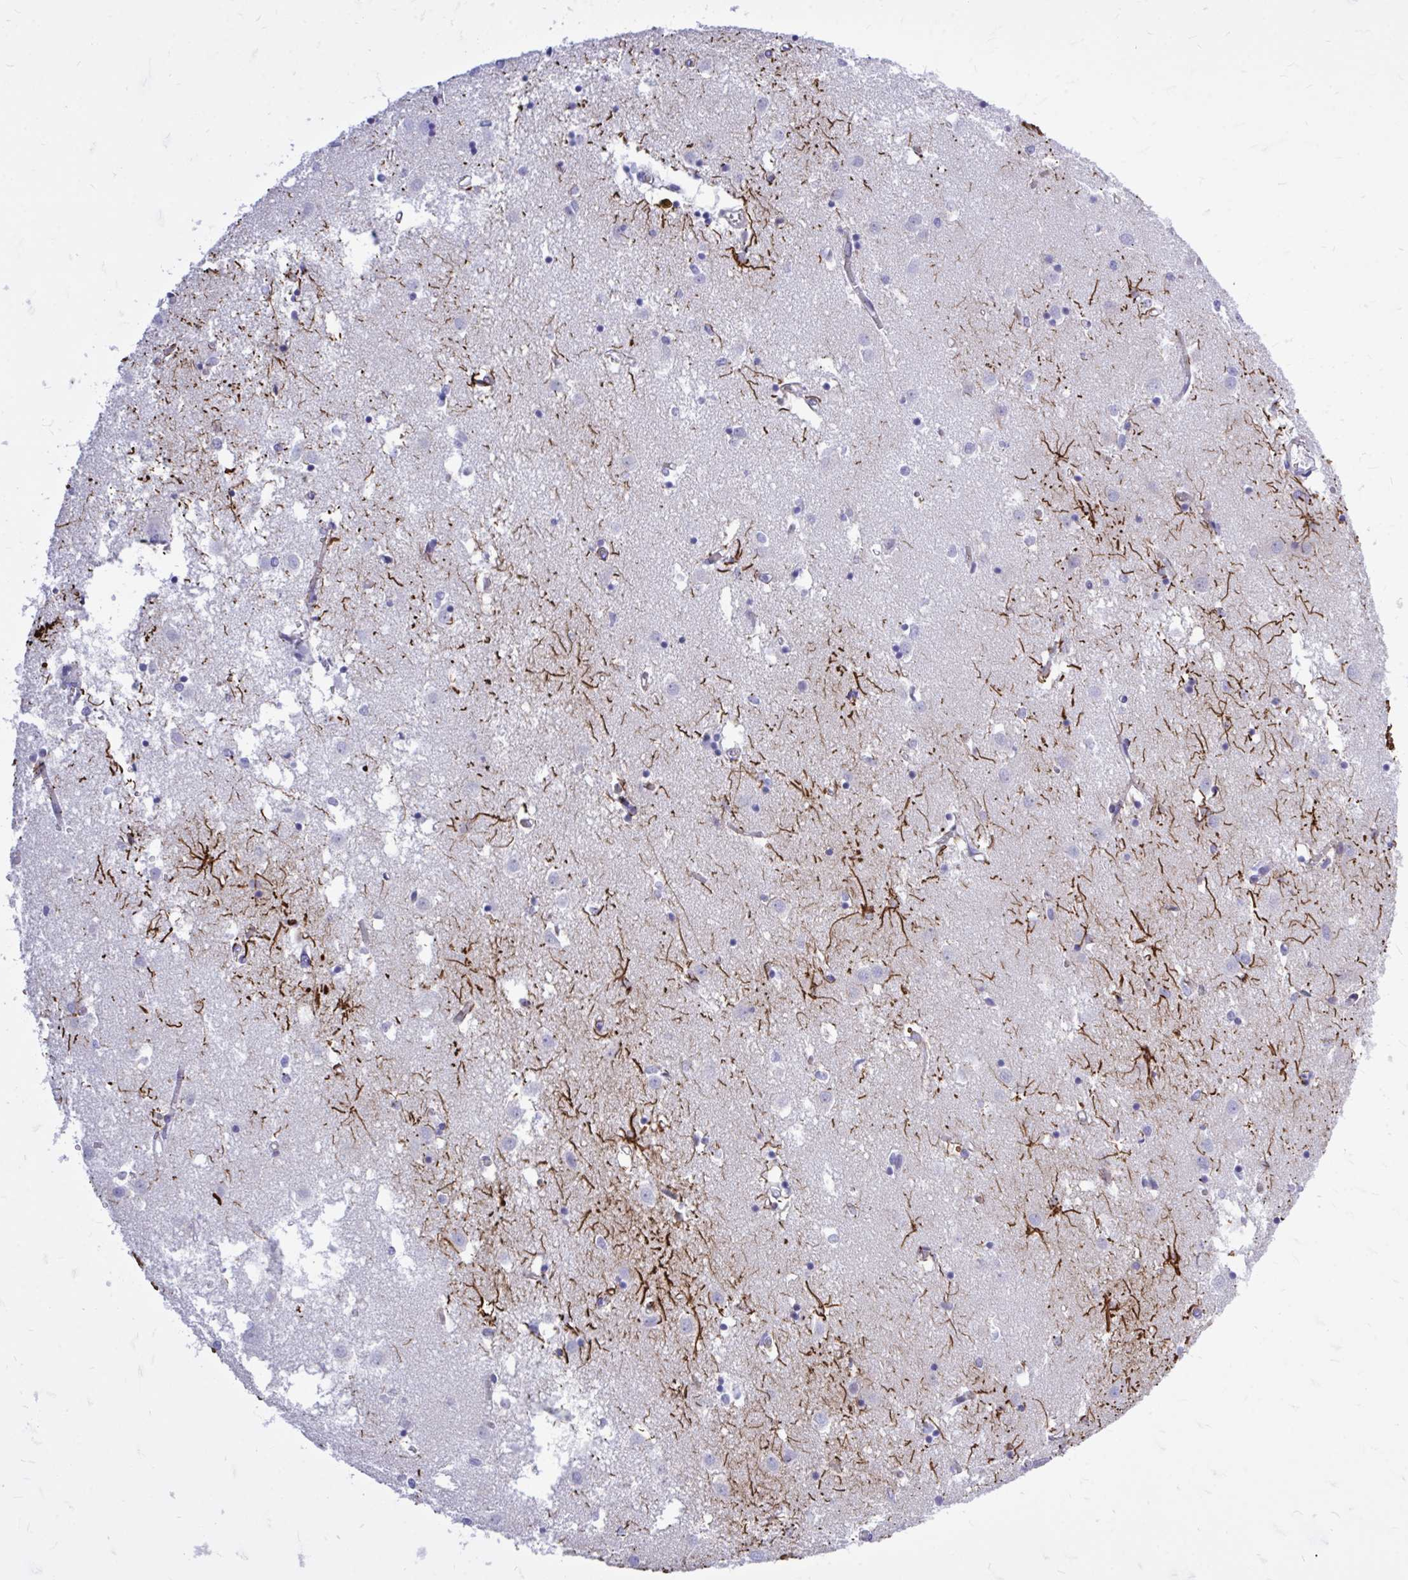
{"staining": {"intensity": "strong", "quantity": "<25%", "location": "cytoplasmic/membranous"}, "tissue": "caudate", "cell_type": "Glial cells", "image_type": "normal", "snomed": [{"axis": "morphology", "description": "Normal tissue, NOS"}, {"axis": "topography", "description": "Lateral ventricle wall"}], "caption": "Immunohistochemical staining of benign caudate shows strong cytoplasmic/membranous protein positivity in about <25% of glial cells.", "gene": "ZBTB25", "patient": {"sex": "male", "age": 70}}